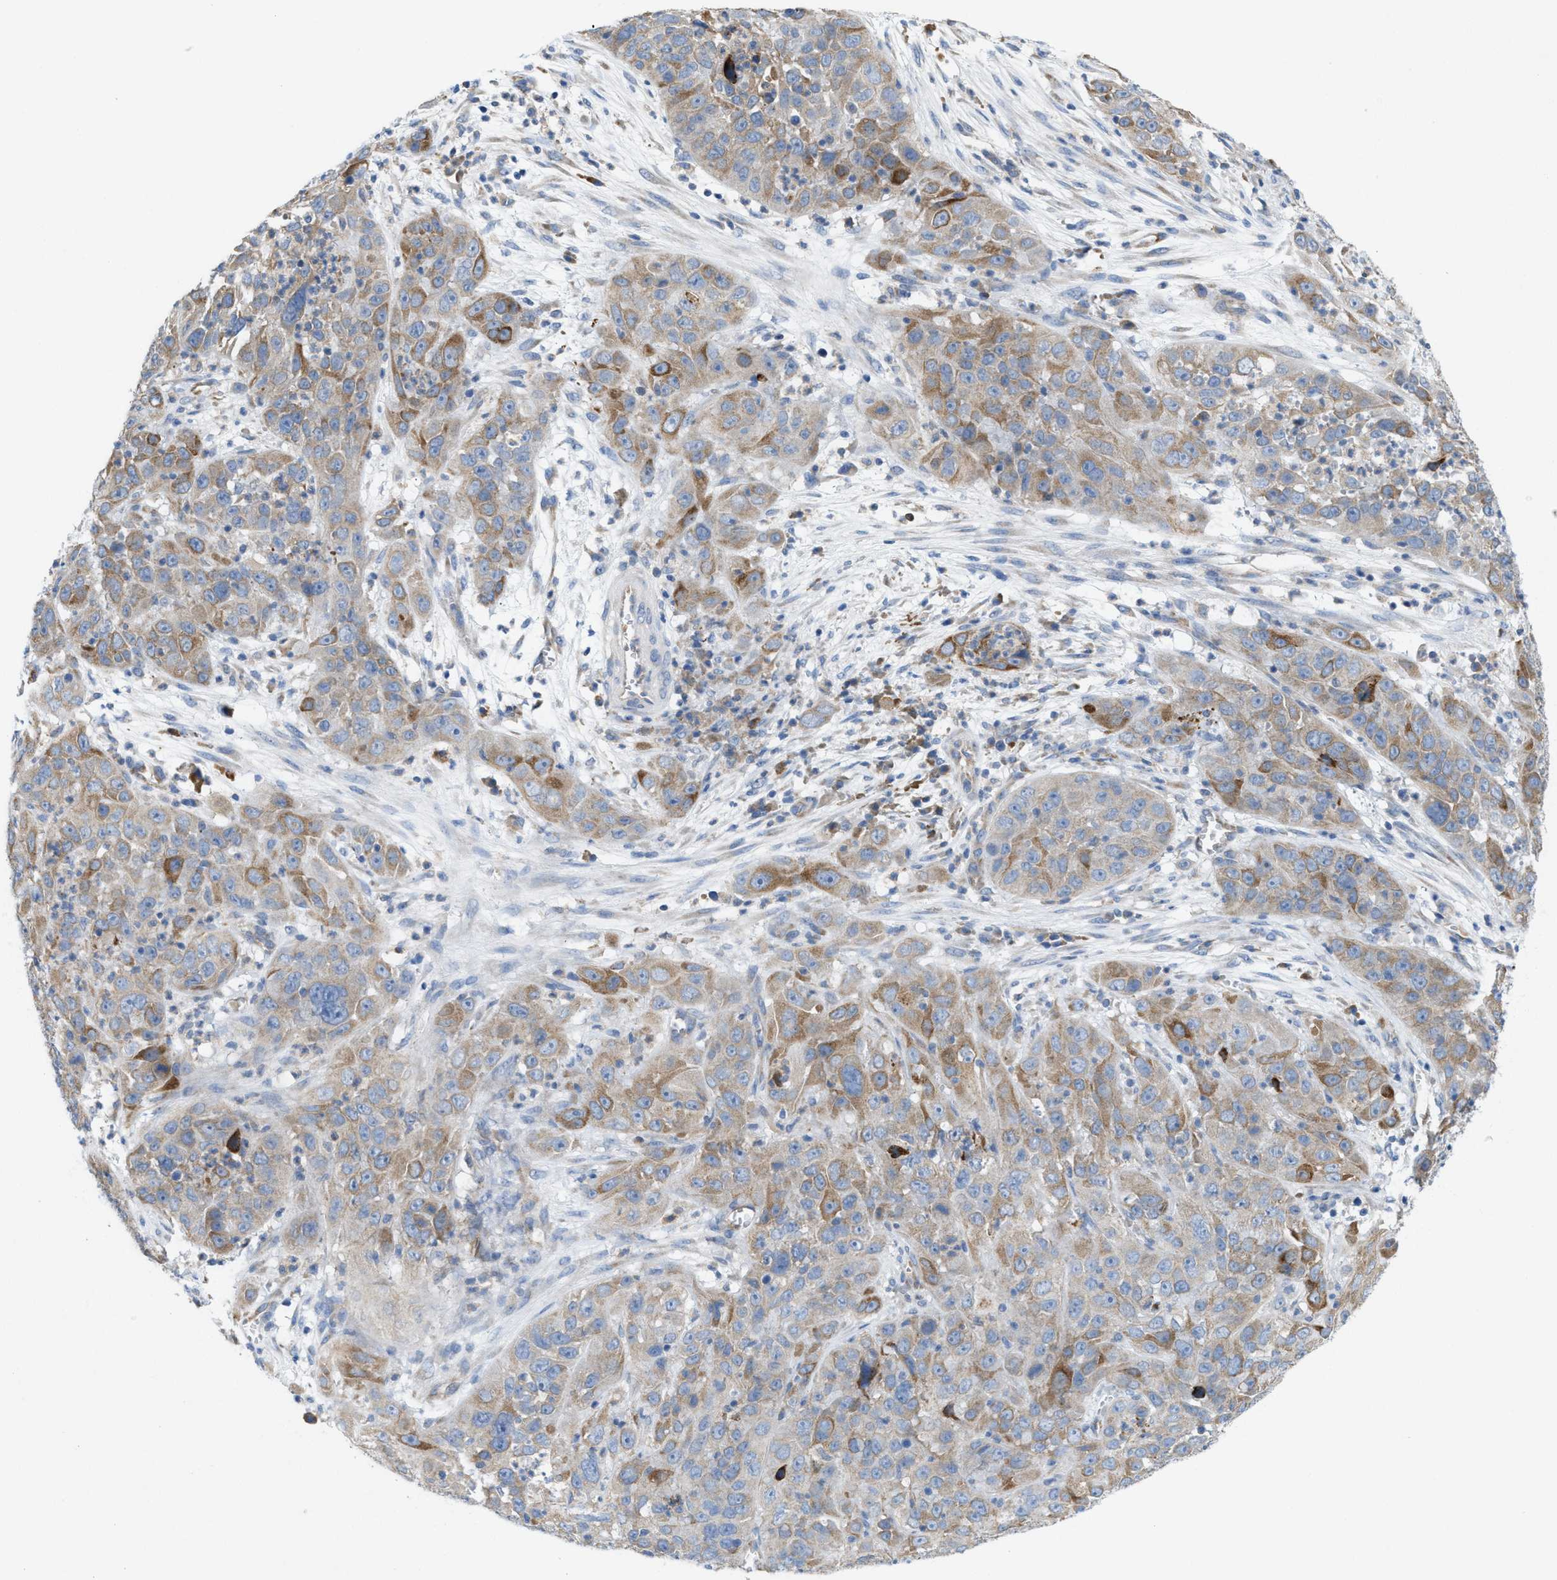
{"staining": {"intensity": "moderate", "quantity": "25%-75%", "location": "cytoplasmic/membranous"}, "tissue": "cervical cancer", "cell_type": "Tumor cells", "image_type": "cancer", "snomed": [{"axis": "morphology", "description": "Squamous cell carcinoma, NOS"}, {"axis": "topography", "description": "Cervix"}], "caption": "Protein expression analysis of human cervical squamous cell carcinoma reveals moderate cytoplasmic/membranous expression in about 25%-75% of tumor cells.", "gene": "DYNC2I1", "patient": {"sex": "female", "age": 32}}